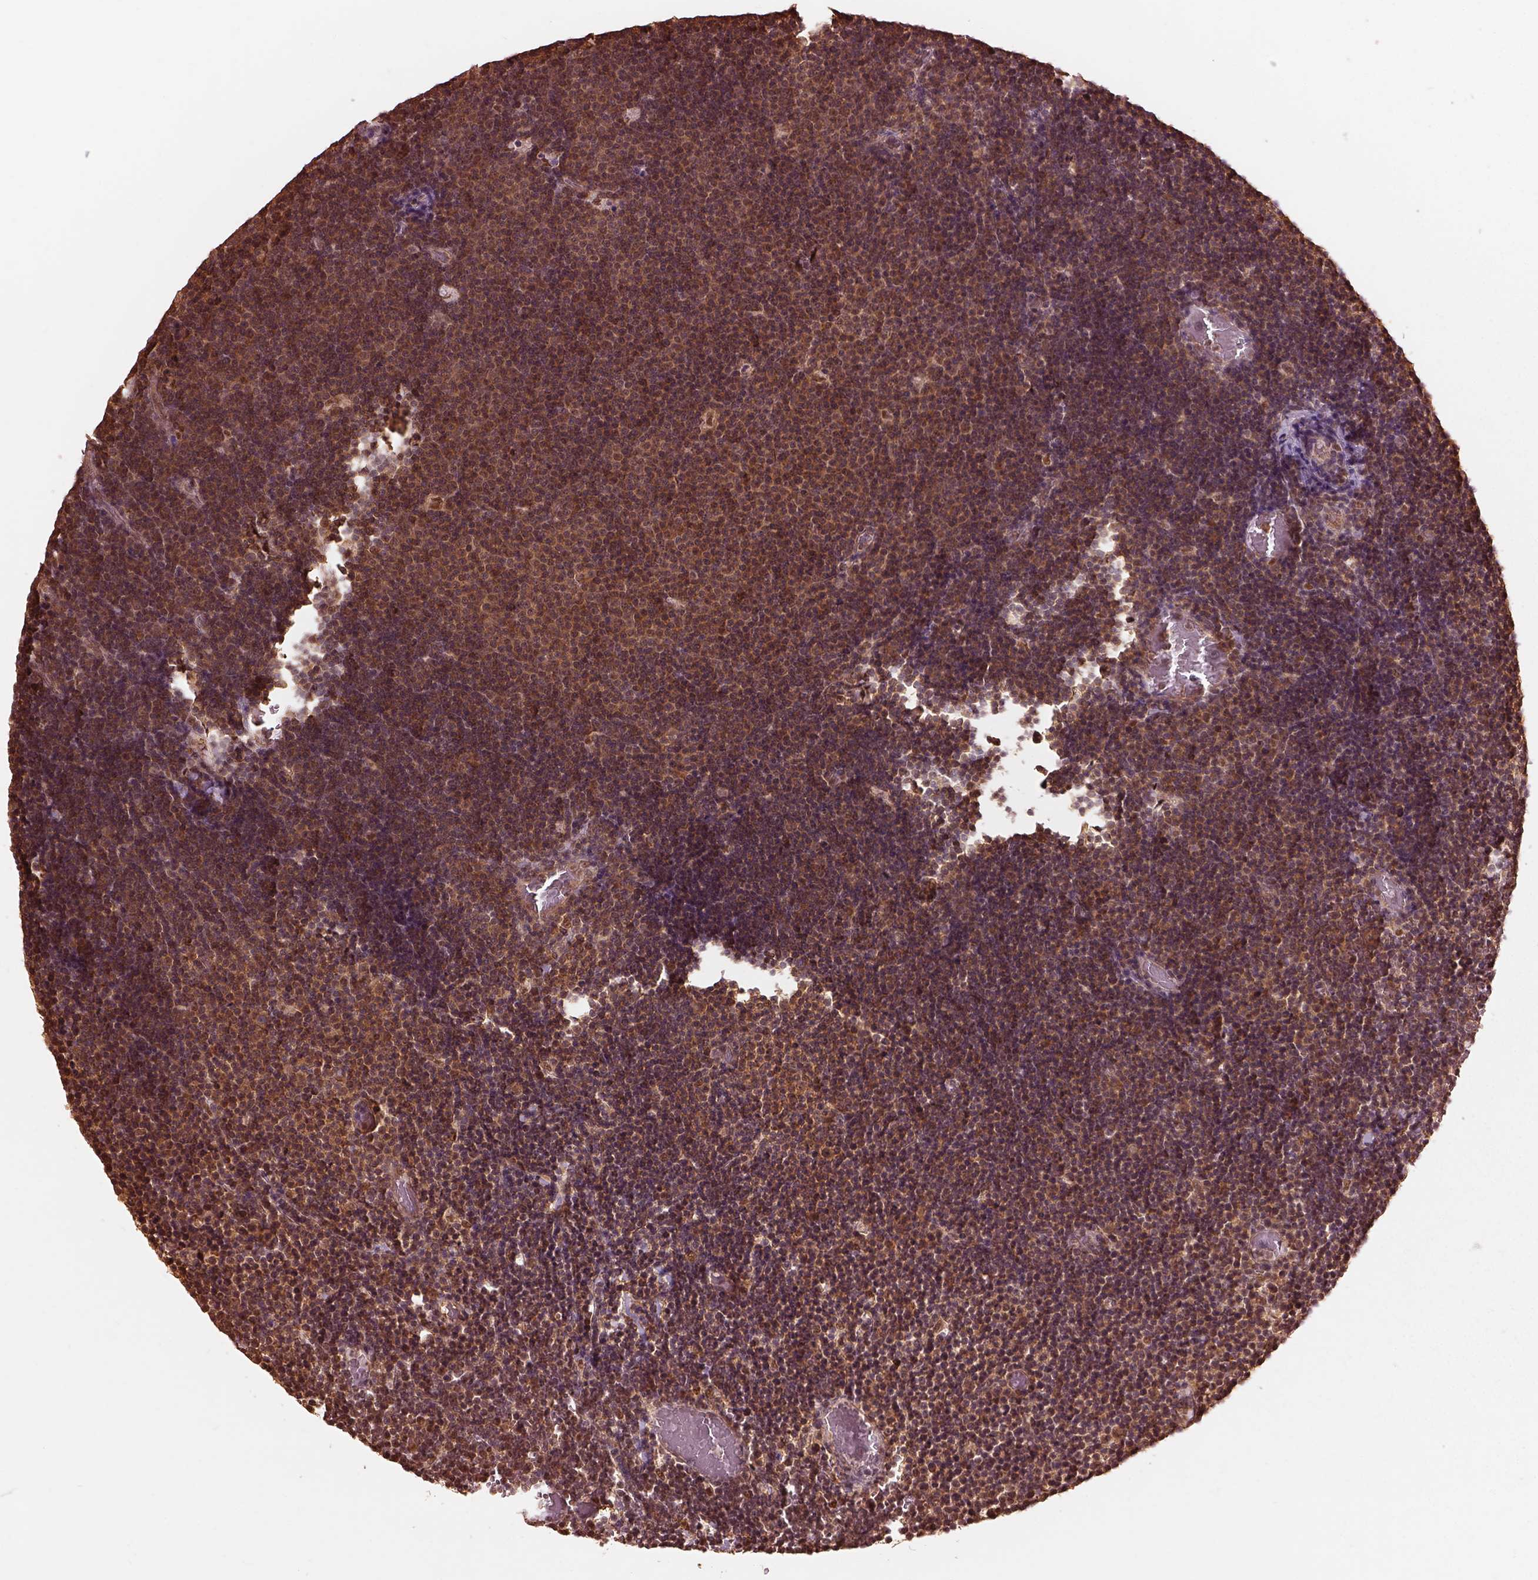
{"staining": {"intensity": "moderate", "quantity": ">75%", "location": "cytoplasmic/membranous"}, "tissue": "lymphoma", "cell_type": "Tumor cells", "image_type": "cancer", "snomed": [{"axis": "morphology", "description": "Malignant lymphoma, non-Hodgkin's type, Low grade"}, {"axis": "topography", "description": "Brain"}], "caption": "Immunohistochemical staining of human lymphoma exhibits medium levels of moderate cytoplasmic/membranous staining in approximately >75% of tumor cells.", "gene": "PSMC5", "patient": {"sex": "female", "age": 66}}